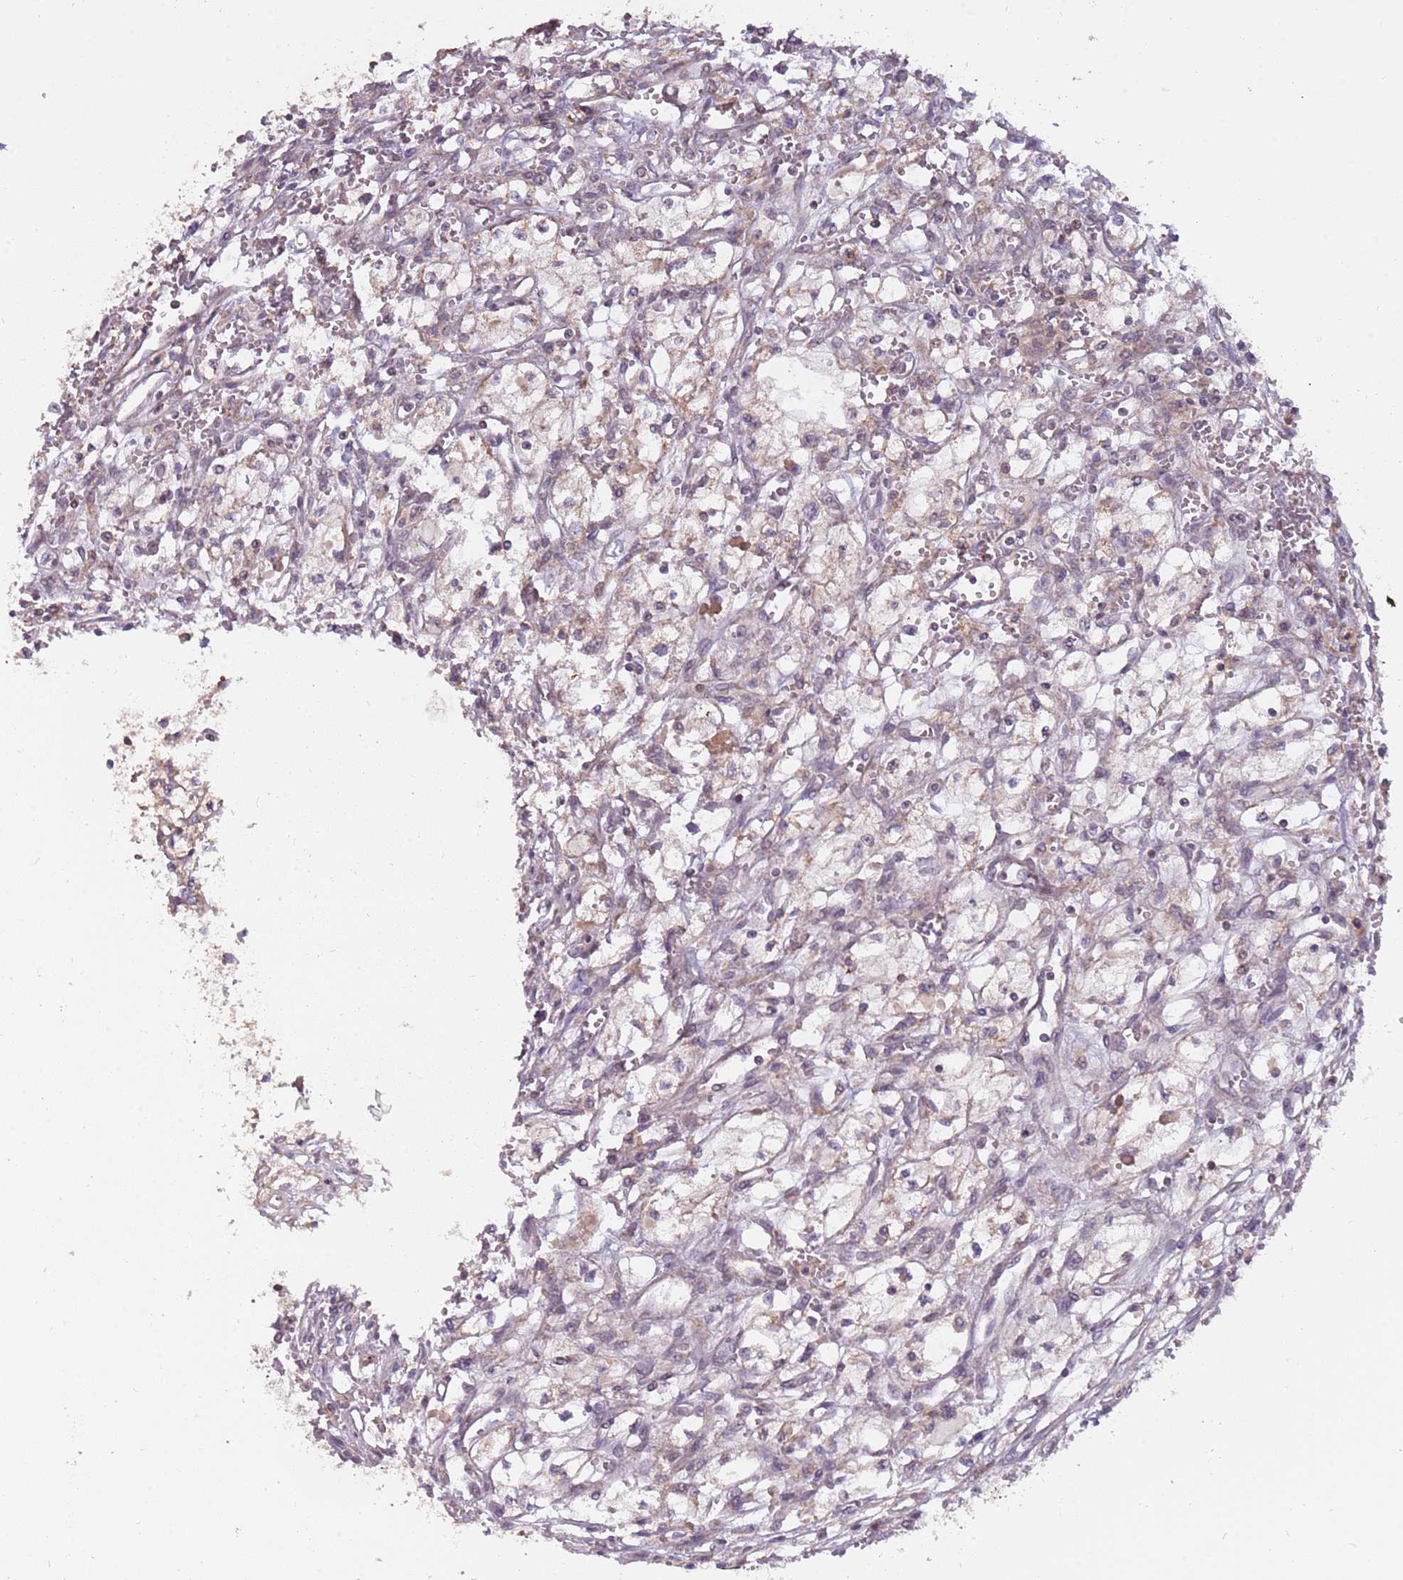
{"staining": {"intensity": "negative", "quantity": "none", "location": "none"}, "tissue": "renal cancer", "cell_type": "Tumor cells", "image_type": "cancer", "snomed": [{"axis": "morphology", "description": "Adenocarcinoma, NOS"}, {"axis": "topography", "description": "Kidney"}], "caption": "Immunohistochemistry (IHC) of renal adenocarcinoma reveals no expression in tumor cells. (DAB immunohistochemistry (IHC) with hematoxylin counter stain).", "gene": "RNF181", "patient": {"sex": "male", "age": 59}}